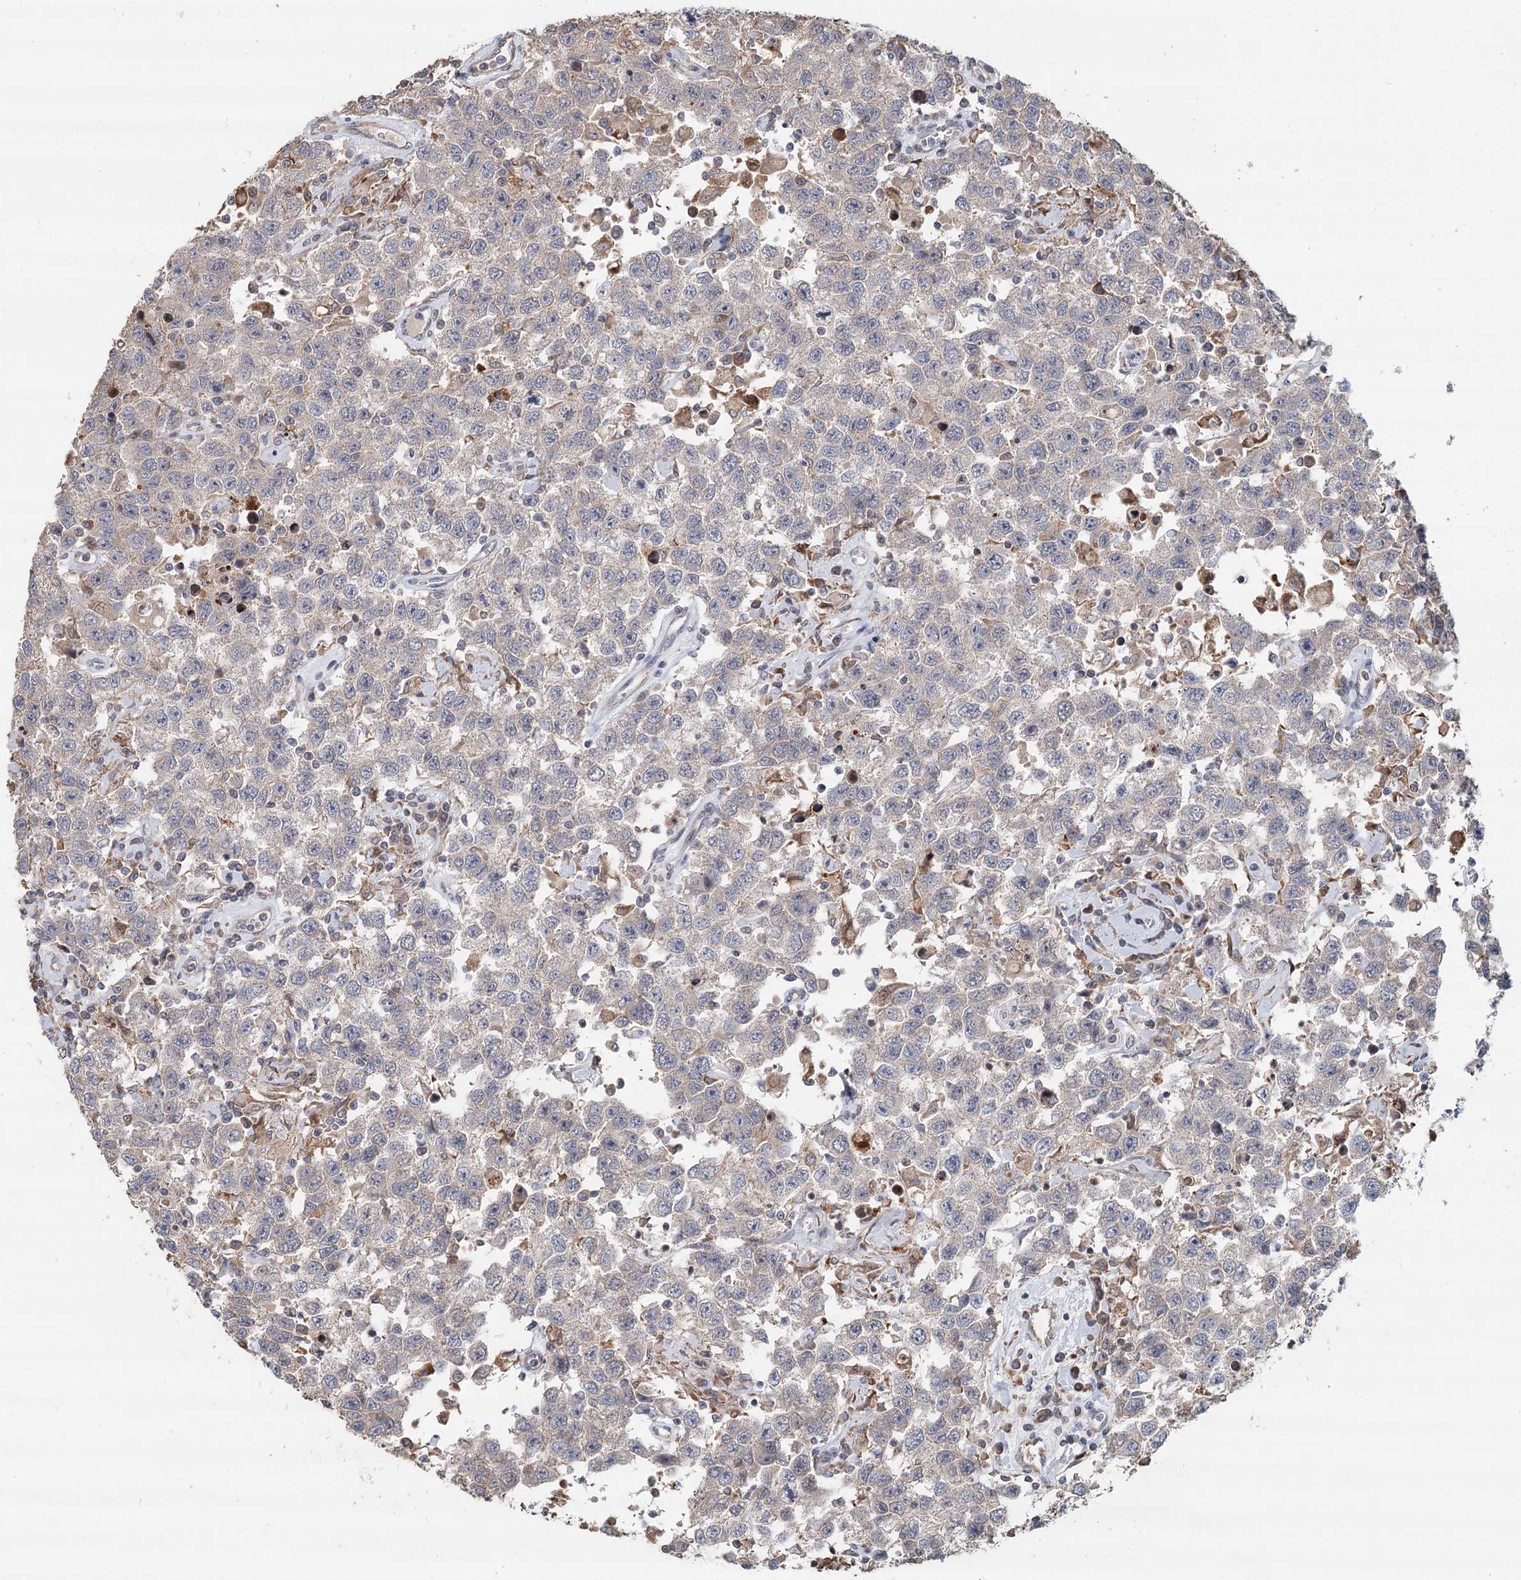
{"staining": {"intensity": "negative", "quantity": "none", "location": "none"}, "tissue": "testis cancer", "cell_type": "Tumor cells", "image_type": "cancer", "snomed": [{"axis": "morphology", "description": "Seminoma, NOS"}, {"axis": "topography", "description": "Testis"}], "caption": "DAB immunohistochemical staining of testis seminoma reveals no significant positivity in tumor cells.", "gene": "RNF111", "patient": {"sex": "male", "age": 41}}